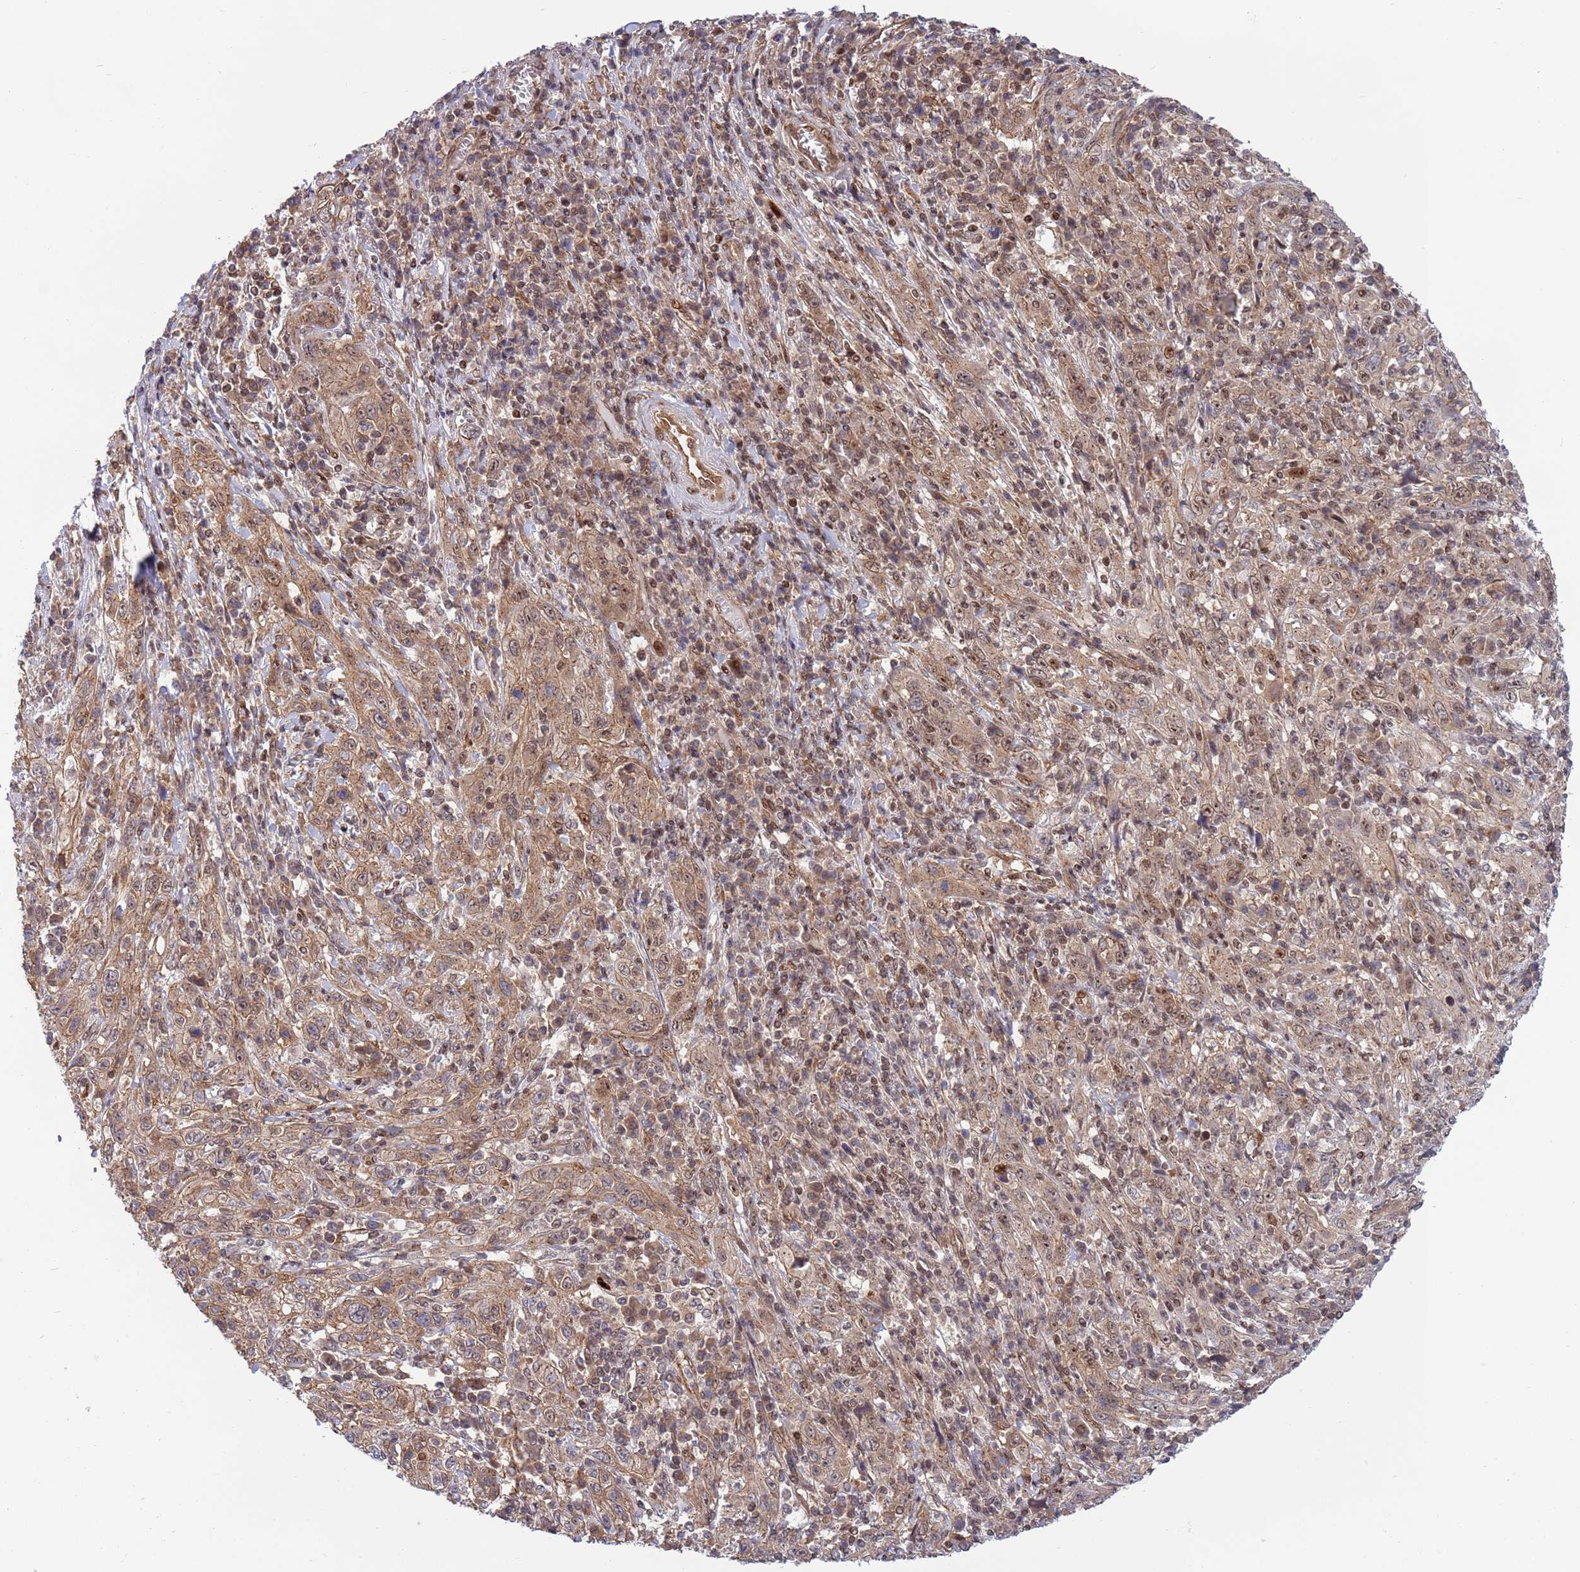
{"staining": {"intensity": "moderate", "quantity": "25%-75%", "location": "cytoplasmic/membranous,nuclear"}, "tissue": "cervical cancer", "cell_type": "Tumor cells", "image_type": "cancer", "snomed": [{"axis": "morphology", "description": "Squamous cell carcinoma, NOS"}, {"axis": "topography", "description": "Cervix"}], "caption": "Protein expression analysis of human cervical squamous cell carcinoma reveals moderate cytoplasmic/membranous and nuclear positivity in about 25%-75% of tumor cells.", "gene": "TBX10", "patient": {"sex": "female", "age": 46}}